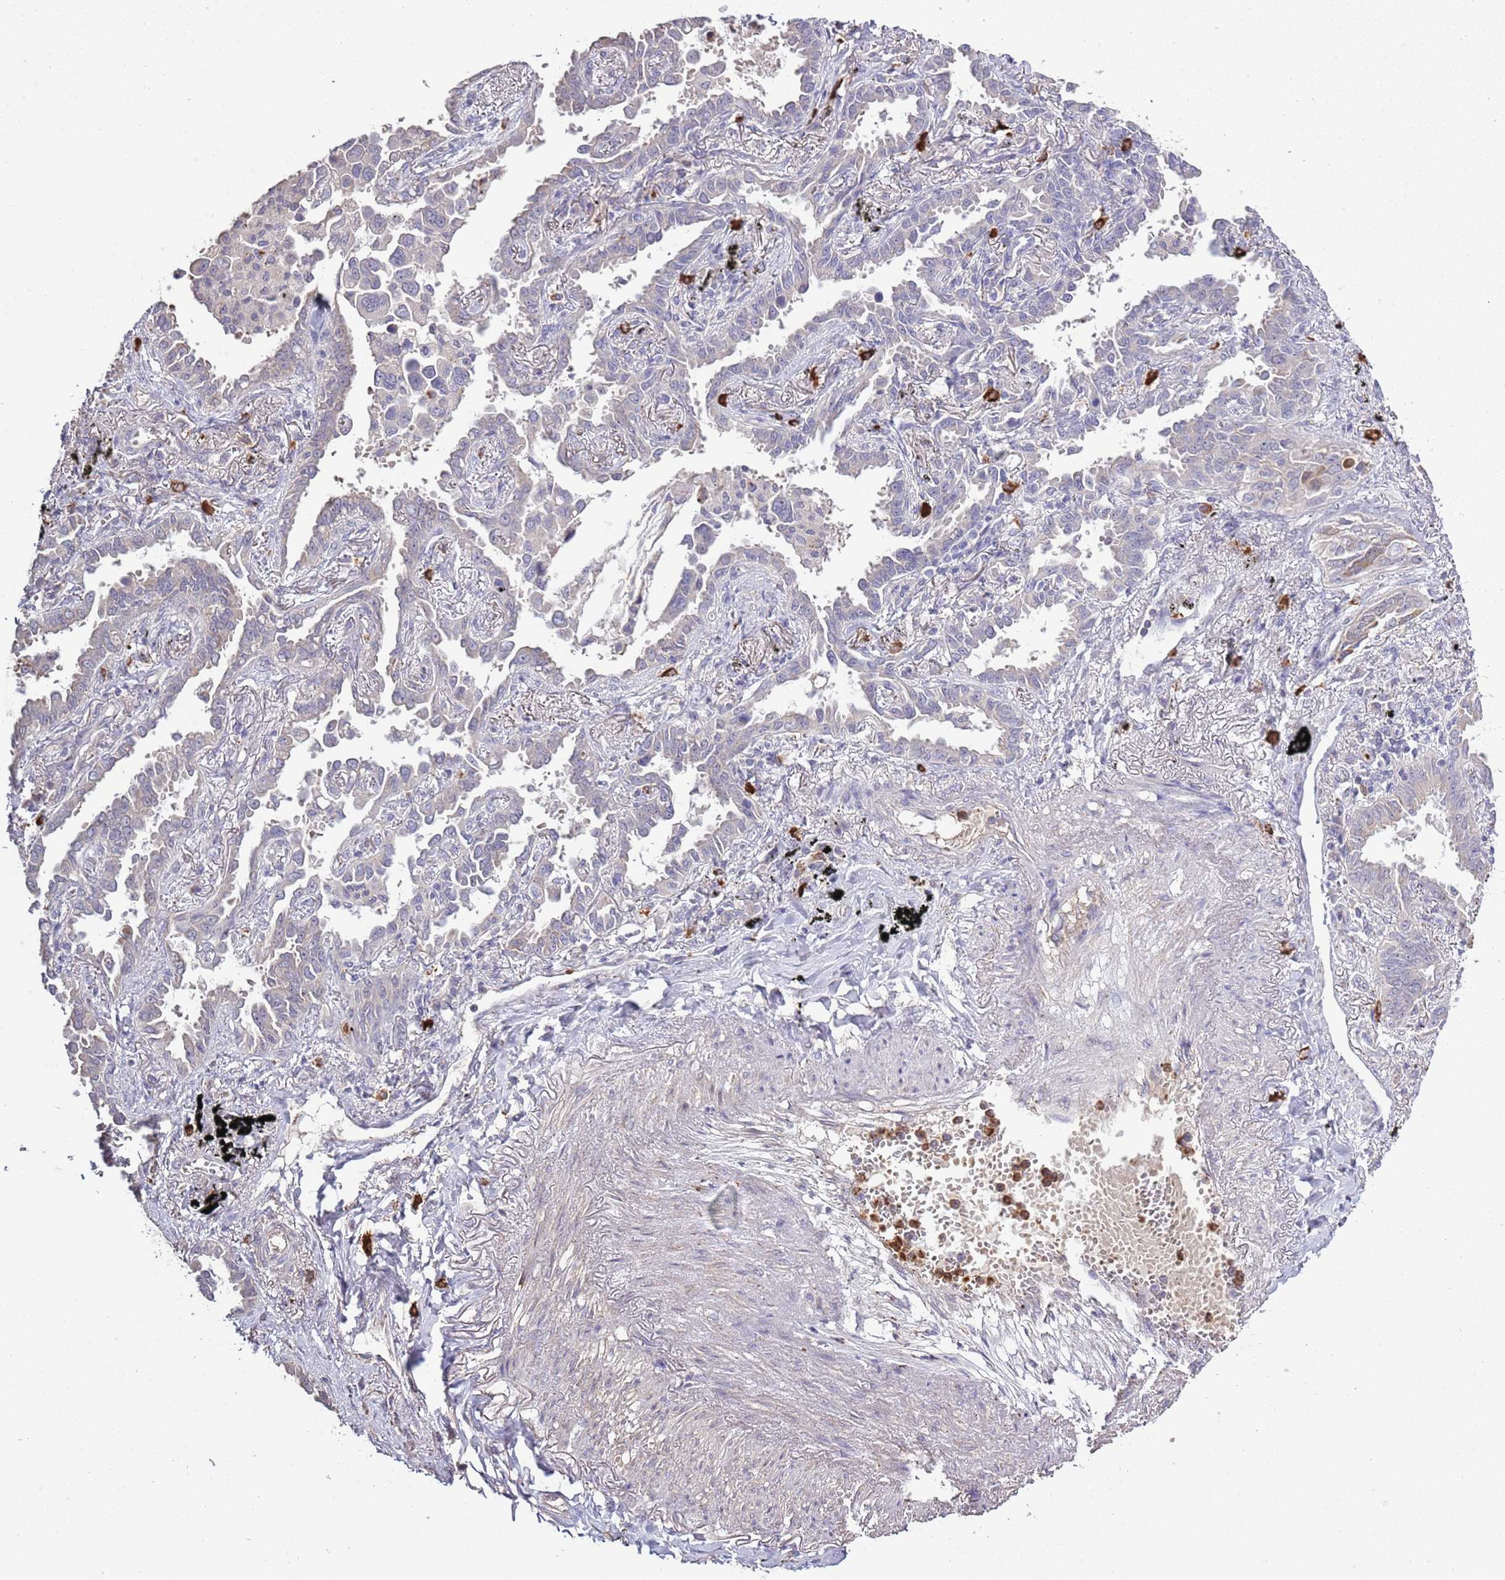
{"staining": {"intensity": "weak", "quantity": "<25%", "location": "cytoplasmic/membranous"}, "tissue": "lung cancer", "cell_type": "Tumor cells", "image_type": "cancer", "snomed": [{"axis": "morphology", "description": "Adenocarcinoma, NOS"}, {"axis": "topography", "description": "Lung"}], "caption": "Immunohistochemistry photomicrograph of neoplastic tissue: lung cancer stained with DAB (3,3'-diaminobenzidine) shows no significant protein staining in tumor cells. (DAB IHC, high magnification).", "gene": "P2RY13", "patient": {"sex": "male", "age": 67}}